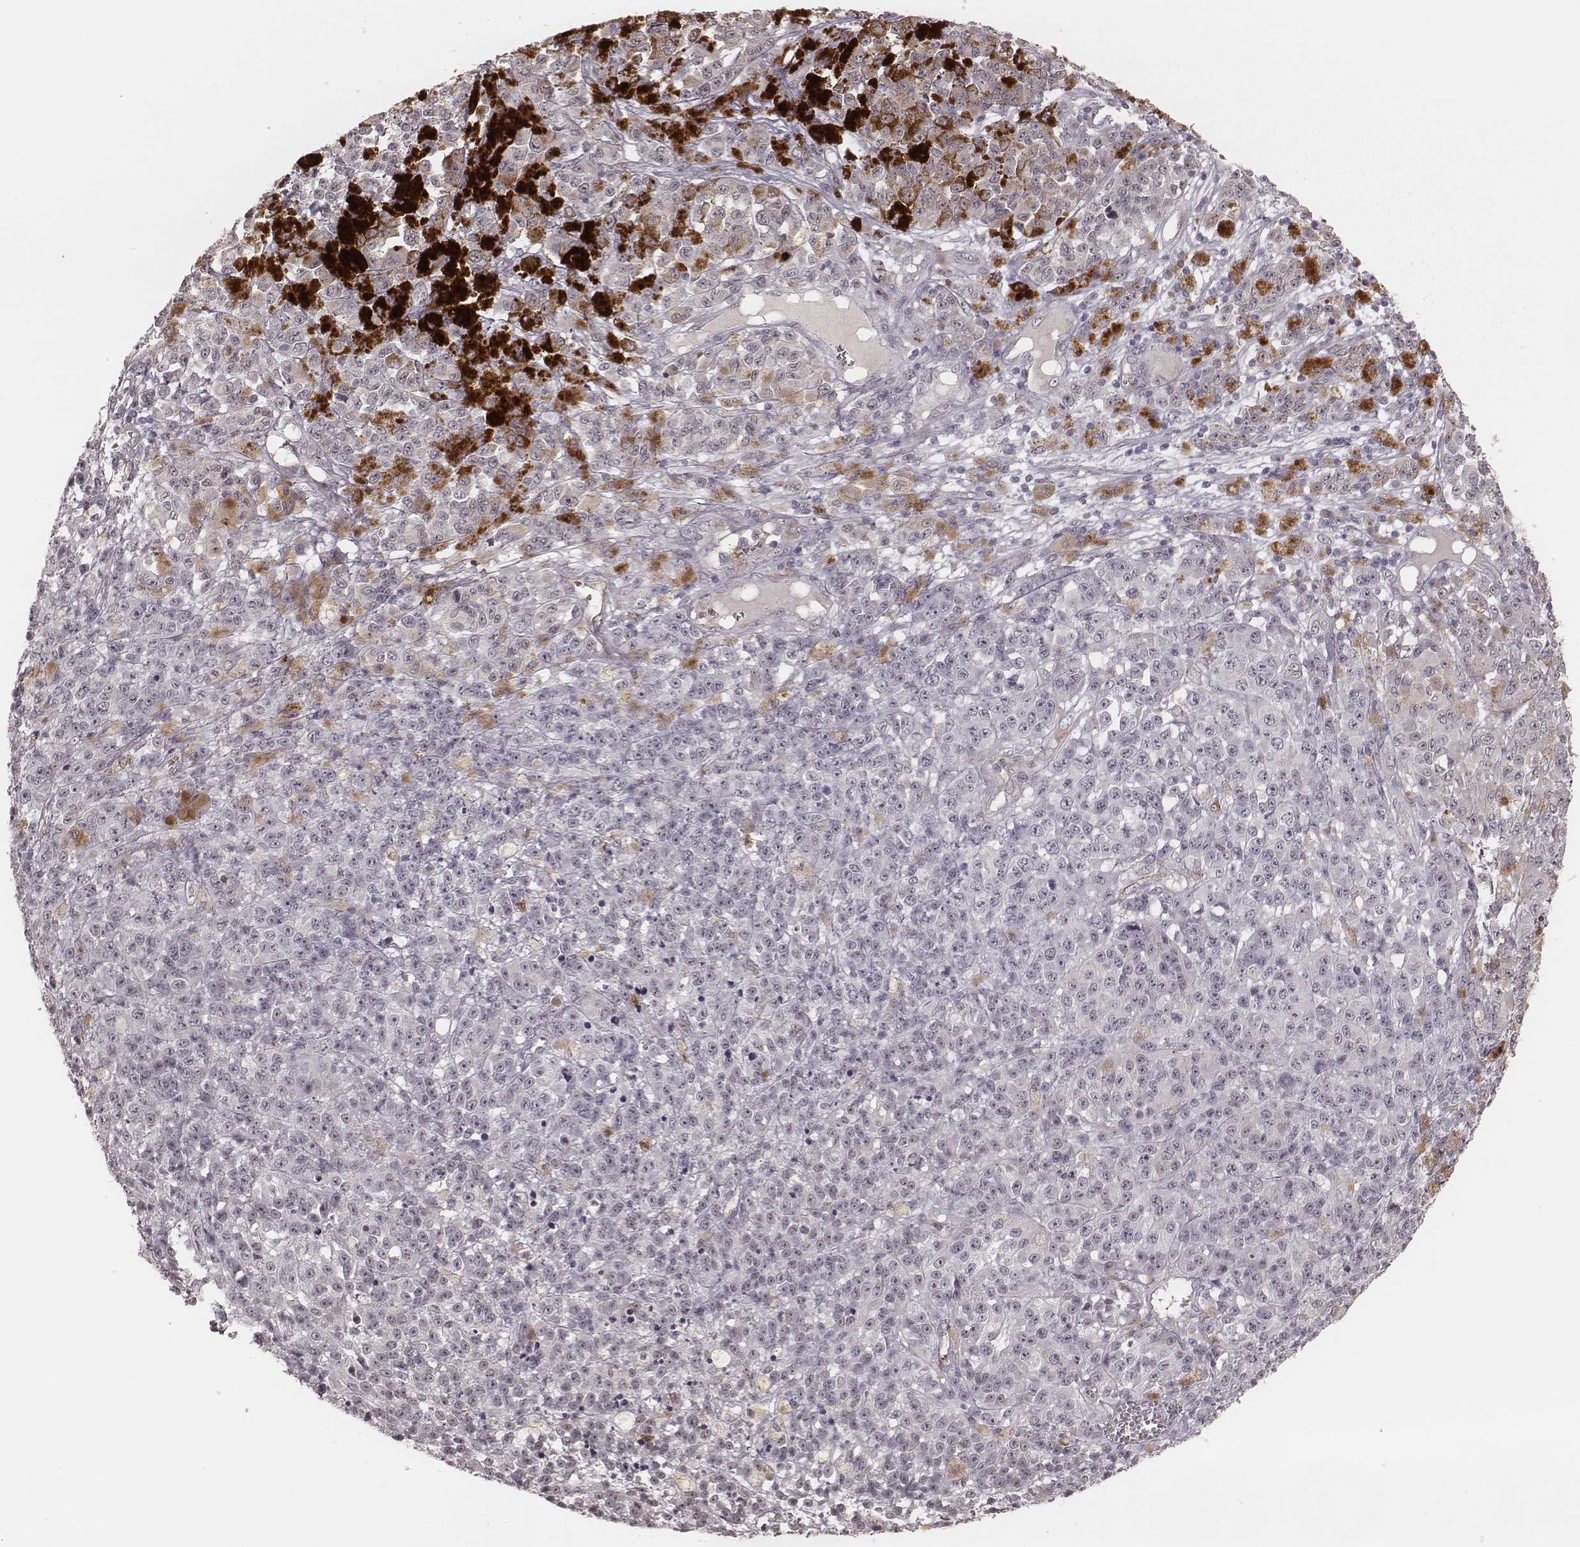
{"staining": {"intensity": "negative", "quantity": "none", "location": "none"}, "tissue": "melanoma", "cell_type": "Tumor cells", "image_type": "cancer", "snomed": [{"axis": "morphology", "description": "Malignant melanoma, NOS"}, {"axis": "topography", "description": "Skin"}], "caption": "Immunohistochemistry image of neoplastic tissue: melanoma stained with DAB demonstrates no significant protein positivity in tumor cells.", "gene": "KITLG", "patient": {"sex": "female", "age": 58}}